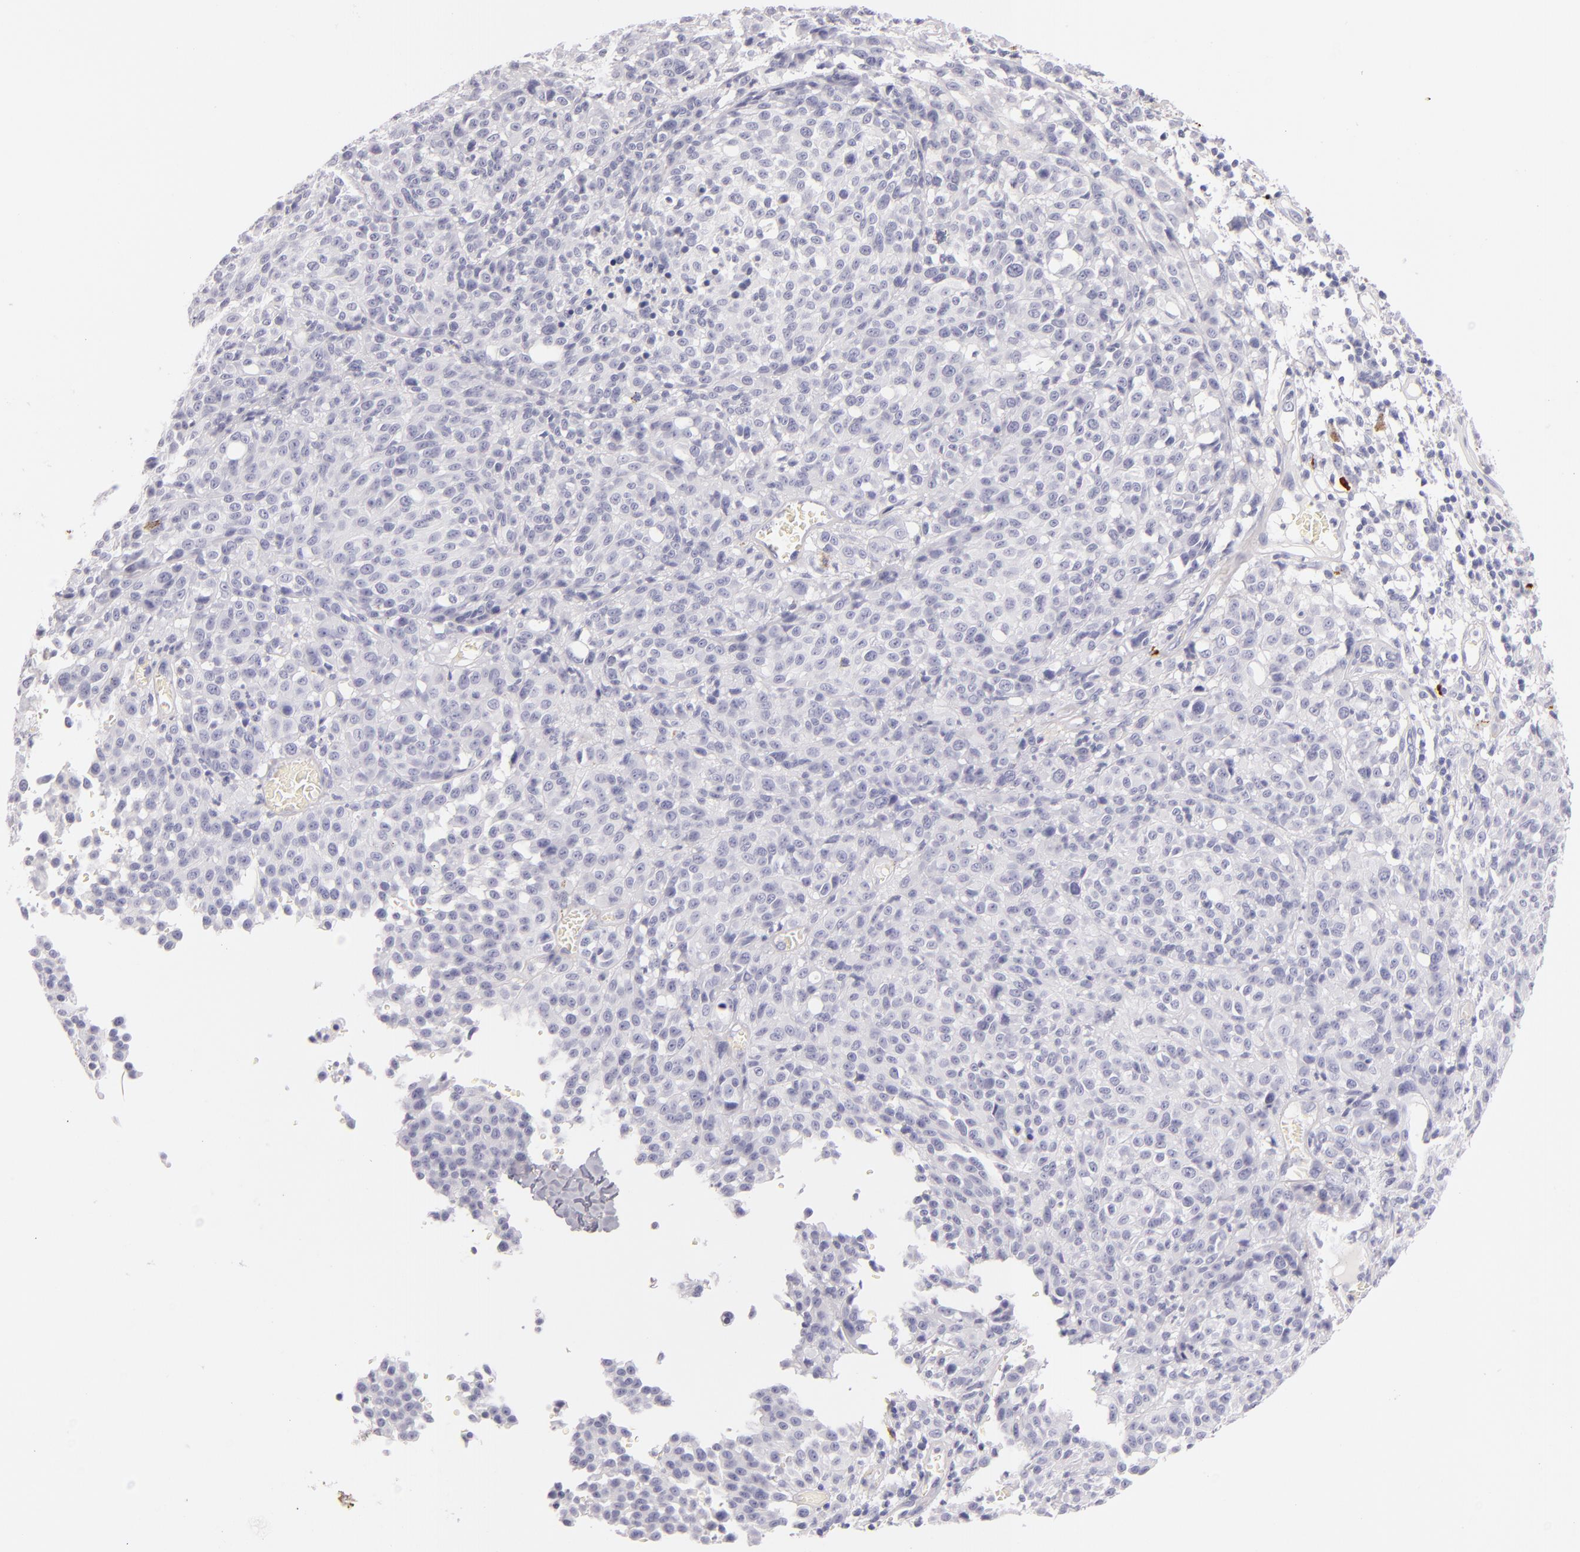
{"staining": {"intensity": "negative", "quantity": "none", "location": "none"}, "tissue": "melanoma", "cell_type": "Tumor cells", "image_type": "cancer", "snomed": [{"axis": "morphology", "description": "Malignant melanoma, NOS"}, {"axis": "topography", "description": "Skin"}], "caption": "High magnification brightfield microscopy of melanoma stained with DAB (3,3'-diaminobenzidine) (brown) and counterstained with hematoxylin (blue): tumor cells show no significant staining.", "gene": "TPSD1", "patient": {"sex": "female", "age": 49}}